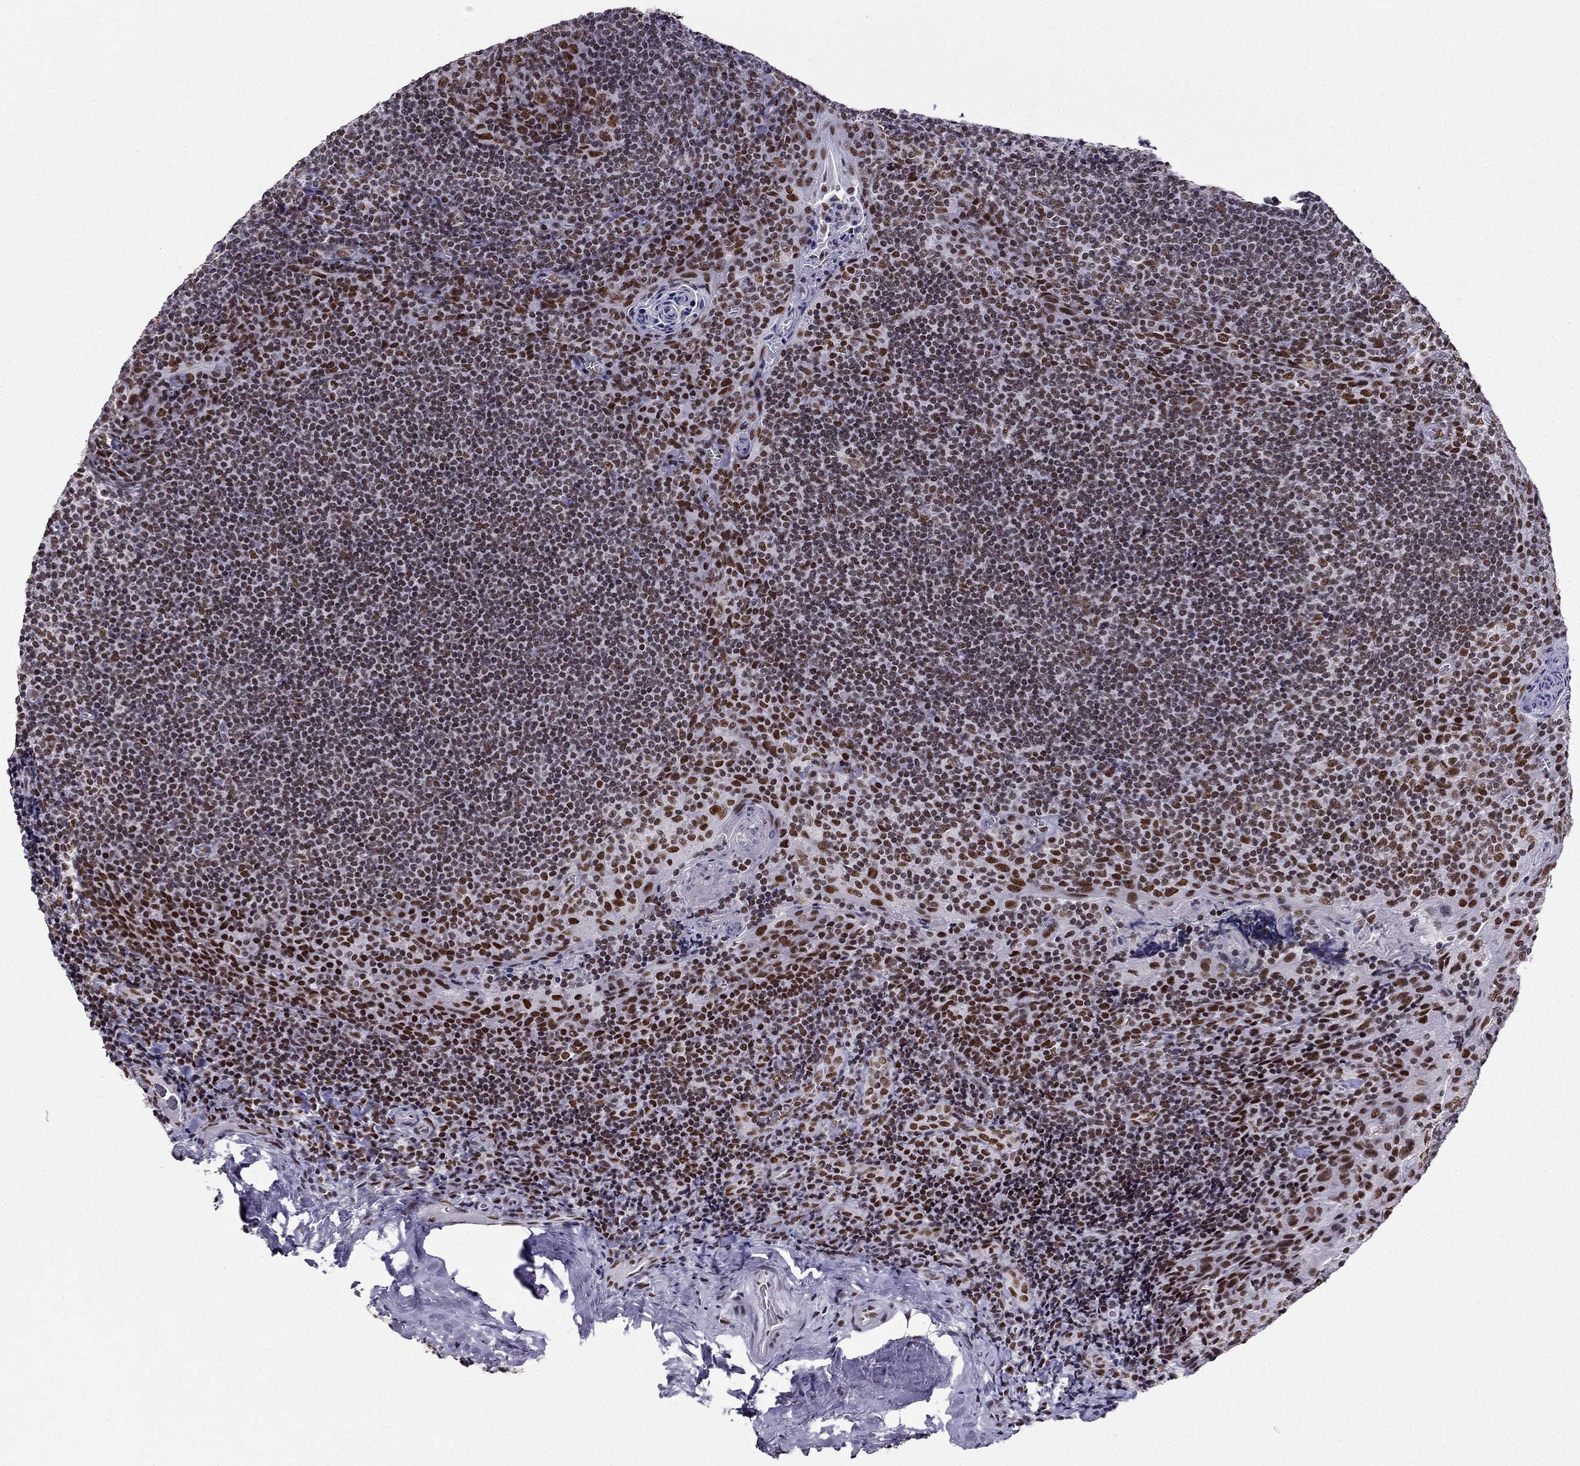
{"staining": {"intensity": "moderate", "quantity": "25%-75%", "location": "nuclear"}, "tissue": "tonsil", "cell_type": "Germinal center cells", "image_type": "normal", "snomed": [{"axis": "morphology", "description": "Normal tissue, NOS"}, {"axis": "morphology", "description": "Inflammation, NOS"}, {"axis": "topography", "description": "Tonsil"}], "caption": "The image demonstrates a brown stain indicating the presence of a protein in the nuclear of germinal center cells in tonsil.", "gene": "ZNF420", "patient": {"sex": "female", "age": 31}}